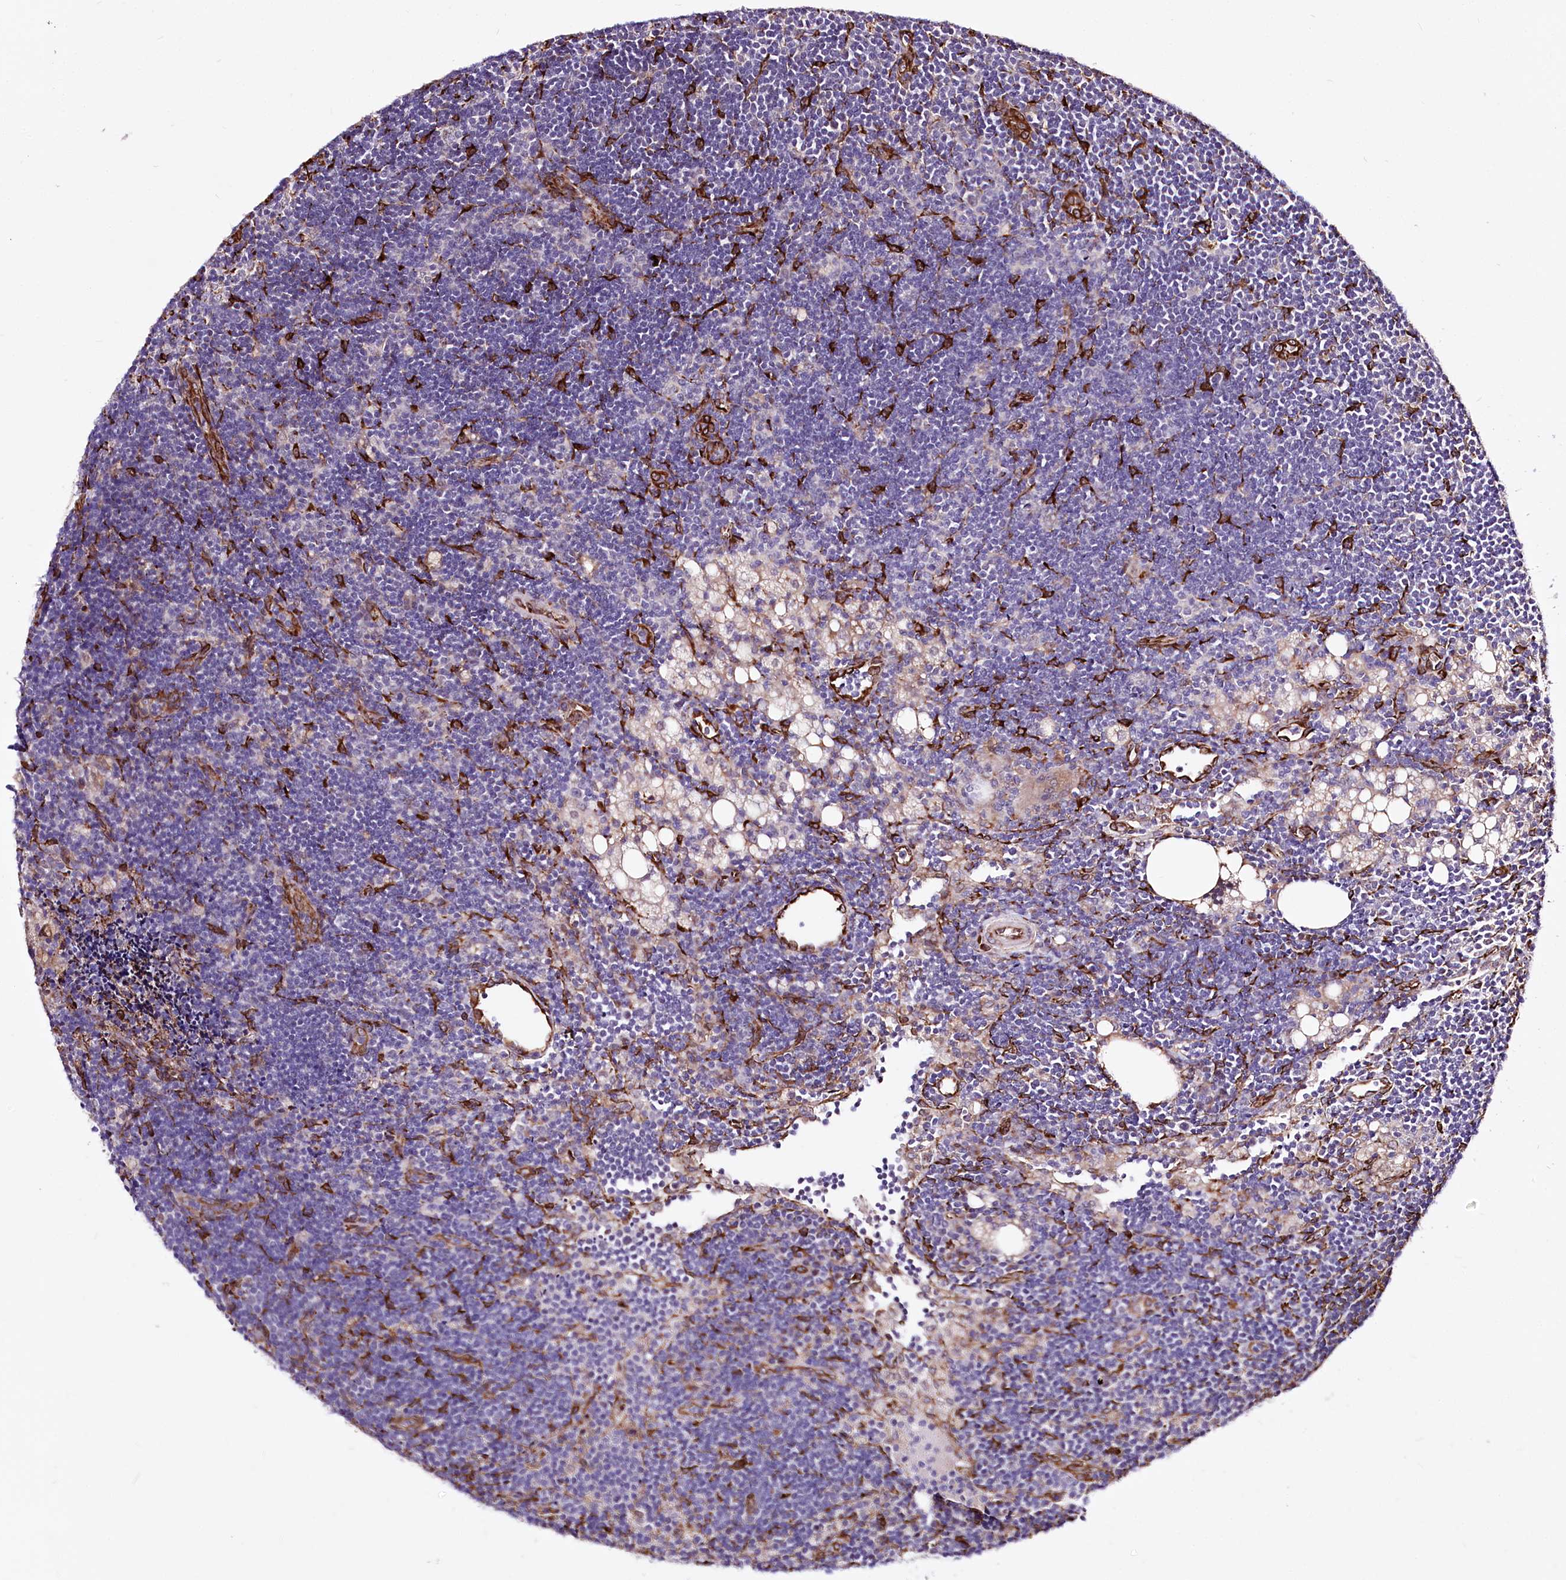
{"staining": {"intensity": "negative", "quantity": "none", "location": "none"}, "tissue": "lymph node", "cell_type": "Germinal center cells", "image_type": "normal", "snomed": [{"axis": "morphology", "description": "Normal tissue, NOS"}, {"axis": "topography", "description": "Lymph node"}], "caption": "DAB immunohistochemical staining of normal human lymph node displays no significant positivity in germinal center cells.", "gene": "WWC1", "patient": {"sex": "male", "age": 24}}